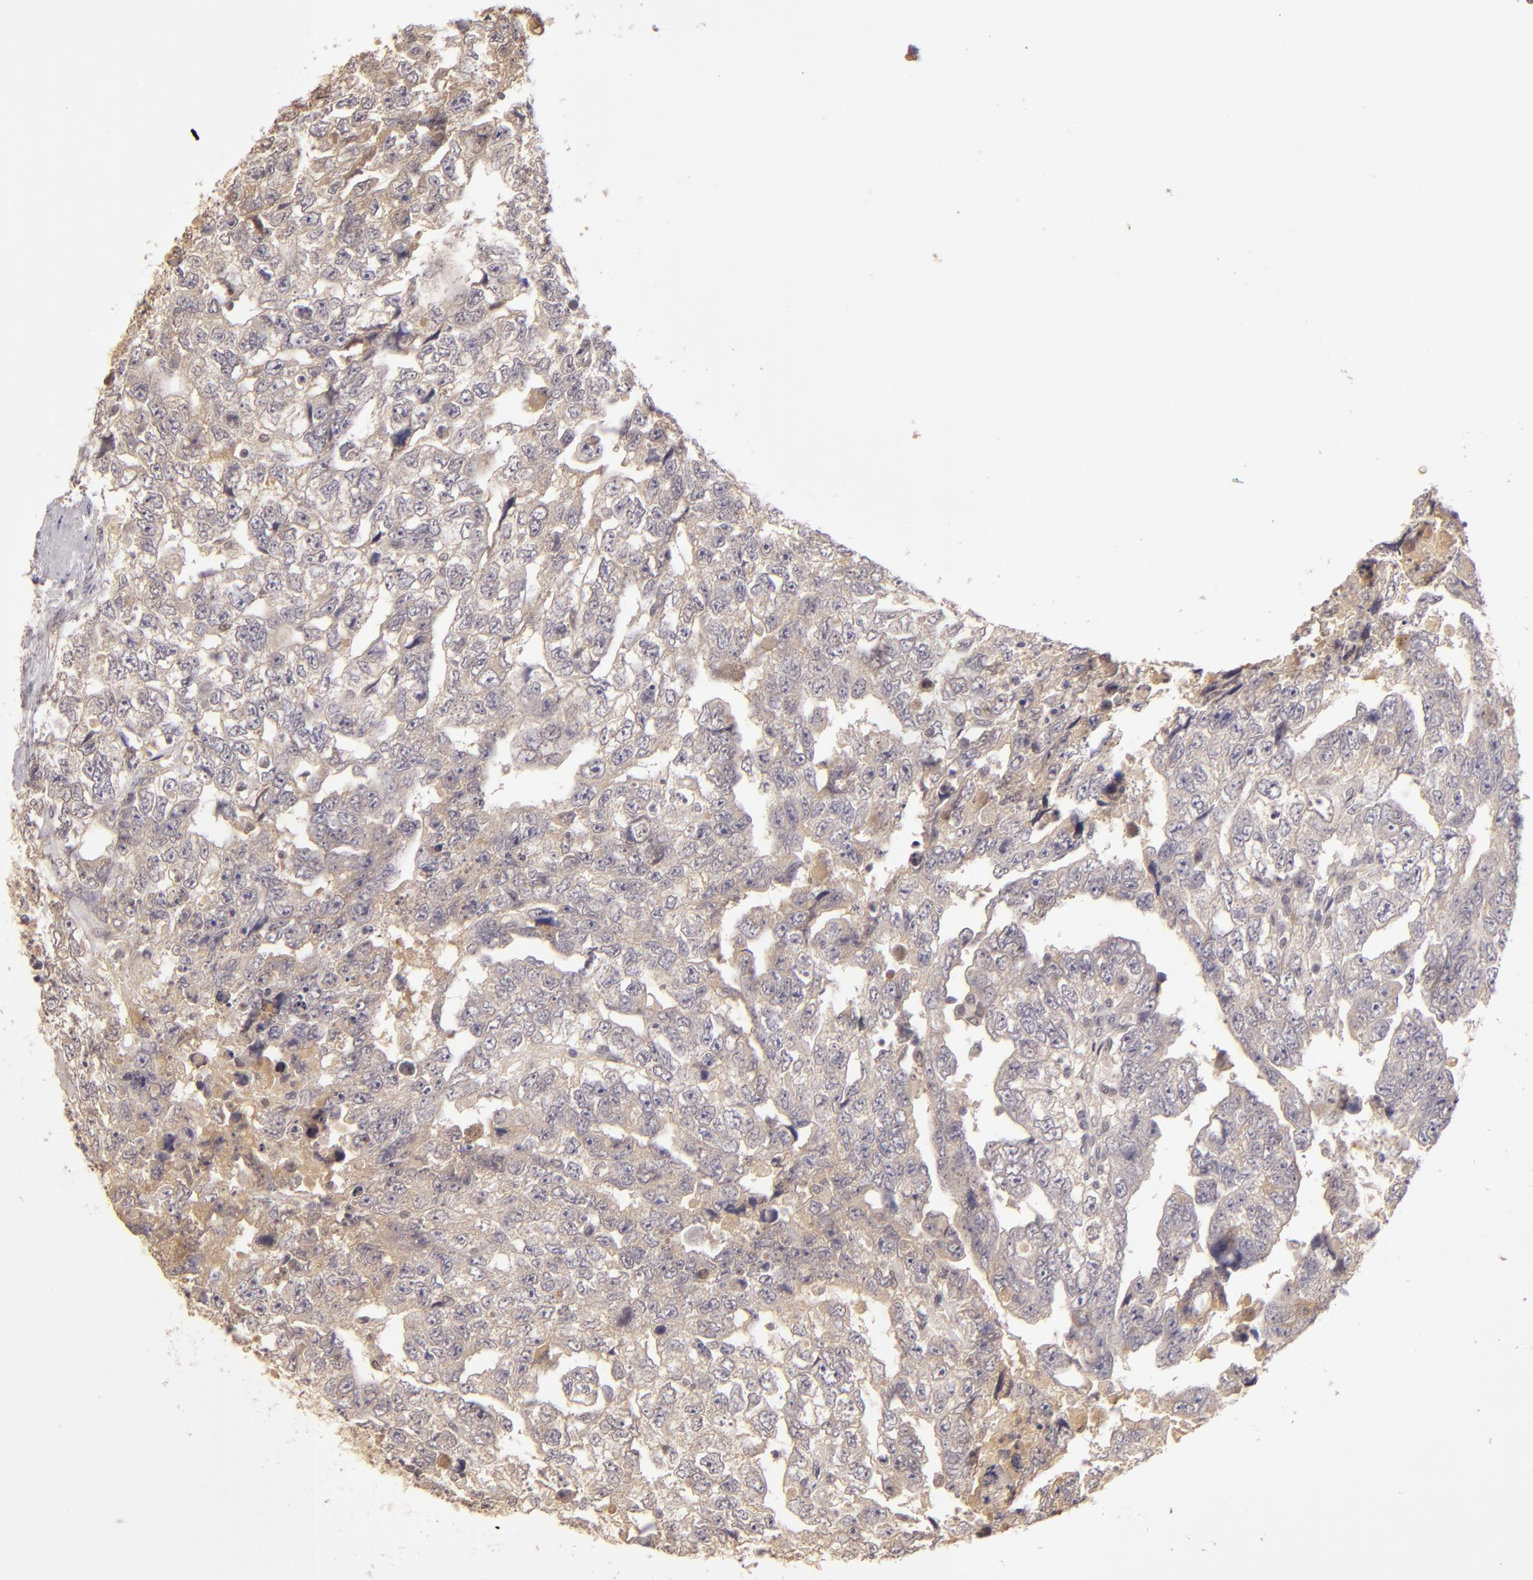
{"staining": {"intensity": "weak", "quantity": ">75%", "location": "cytoplasmic/membranous,nuclear"}, "tissue": "testis cancer", "cell_type": "Tumor cells", "image_type": "cancer", "snomed": [{"axis": "morphology", "description": "Carcinoma, Embryonal, NOS"}, {"axis": "topography", "description": "Testis"}], "caption": "This is an image of immunohistochemistry staining of embryonal carcinoma (testis), which shows weak positivity in the cytoplasmic/membranous and nuclear of tumor cells.", "gene": "LRG1", "patient": {"sex": "male", "age": 36}}